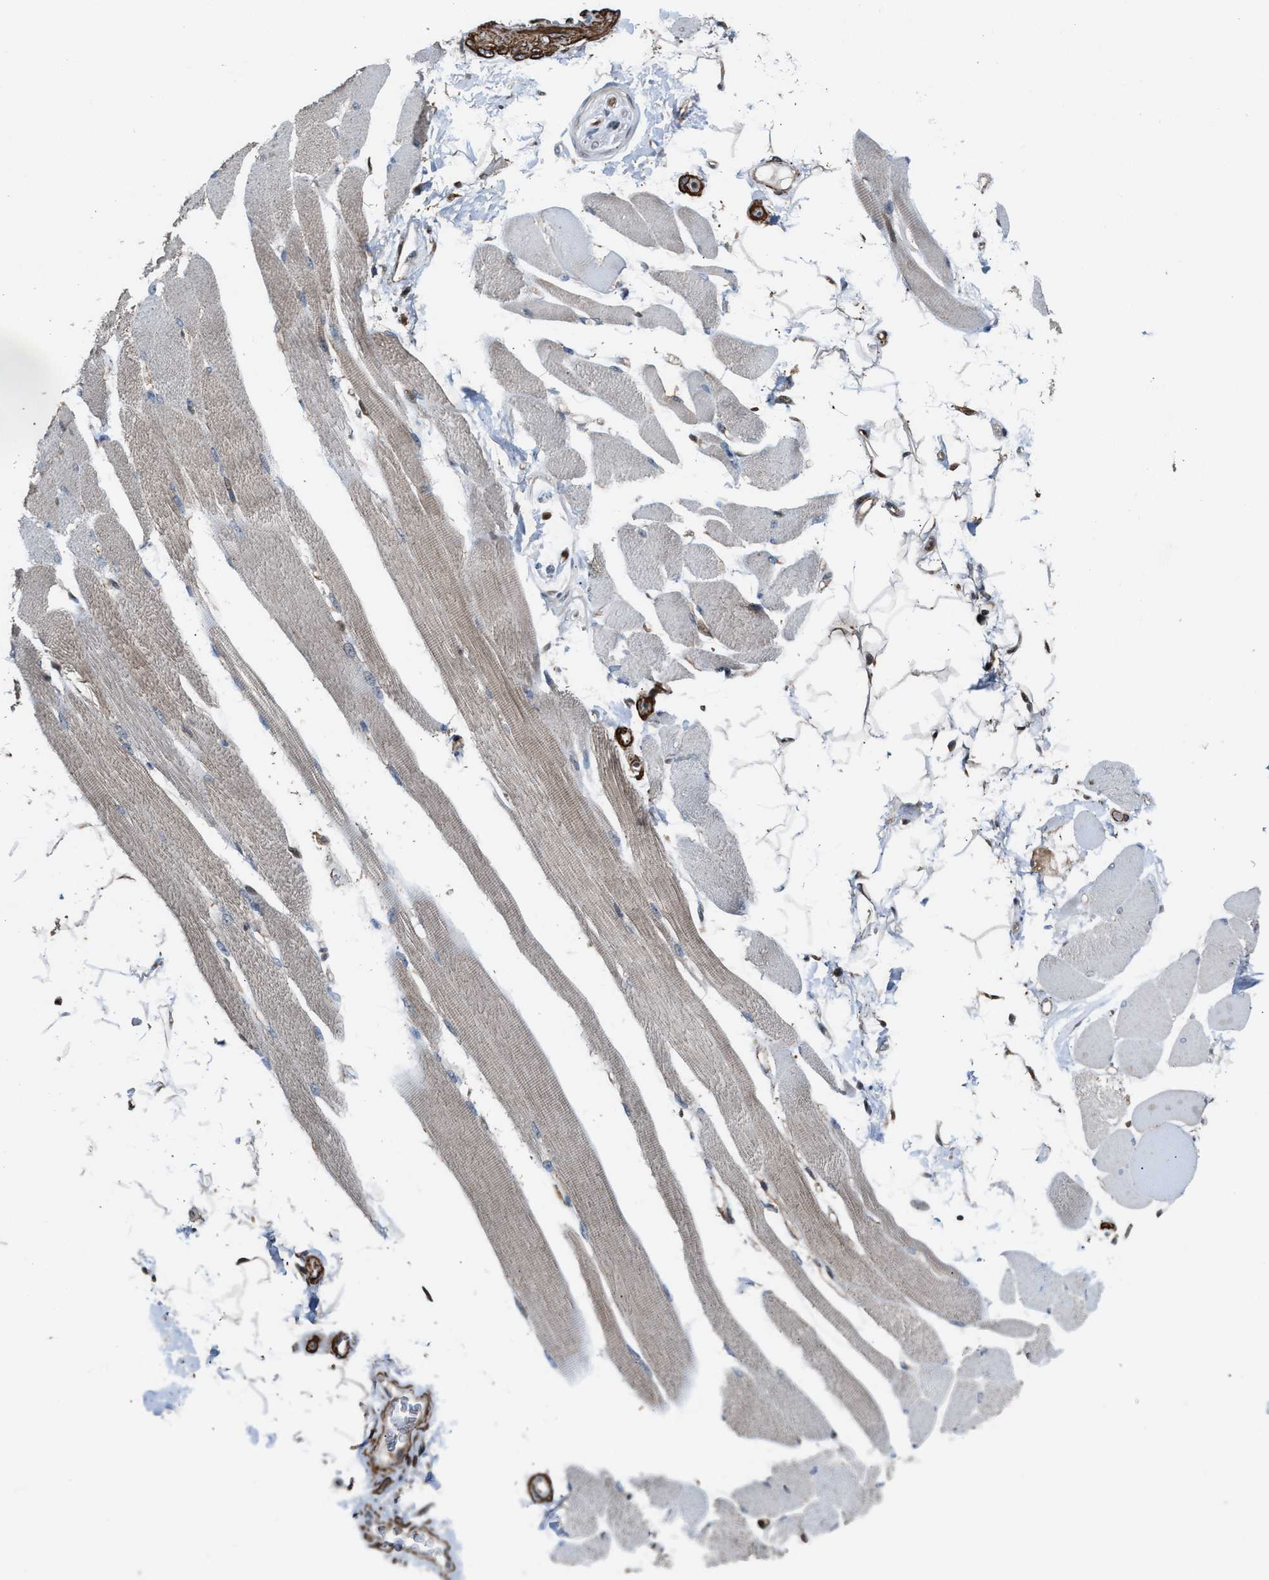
{"staining": {"intensity": "moderate", "quantity": "<25%", "location": "cytoplasmic/membranous,nuclear"}, "tissue": "skeletal muscle", "cell_type": "Myocytes", "image_type": "normal", "snomed": [{"axis": "morphology", "description": "Normal tissue, NOS"}, {"axis": "topography", "description": "Skeletal muscle"}, {"axis": "topography", "description": "Peripheral nerve tissue"}], "caption": "Benign skeletal muscle displays moderate cytoplasmic/membranous,nuclear positivity in approximately <25% of myocytes, visualized by immunohistochemistry.", "gene": "NQO2", "patient": {"sex": "female", "age": 84}}